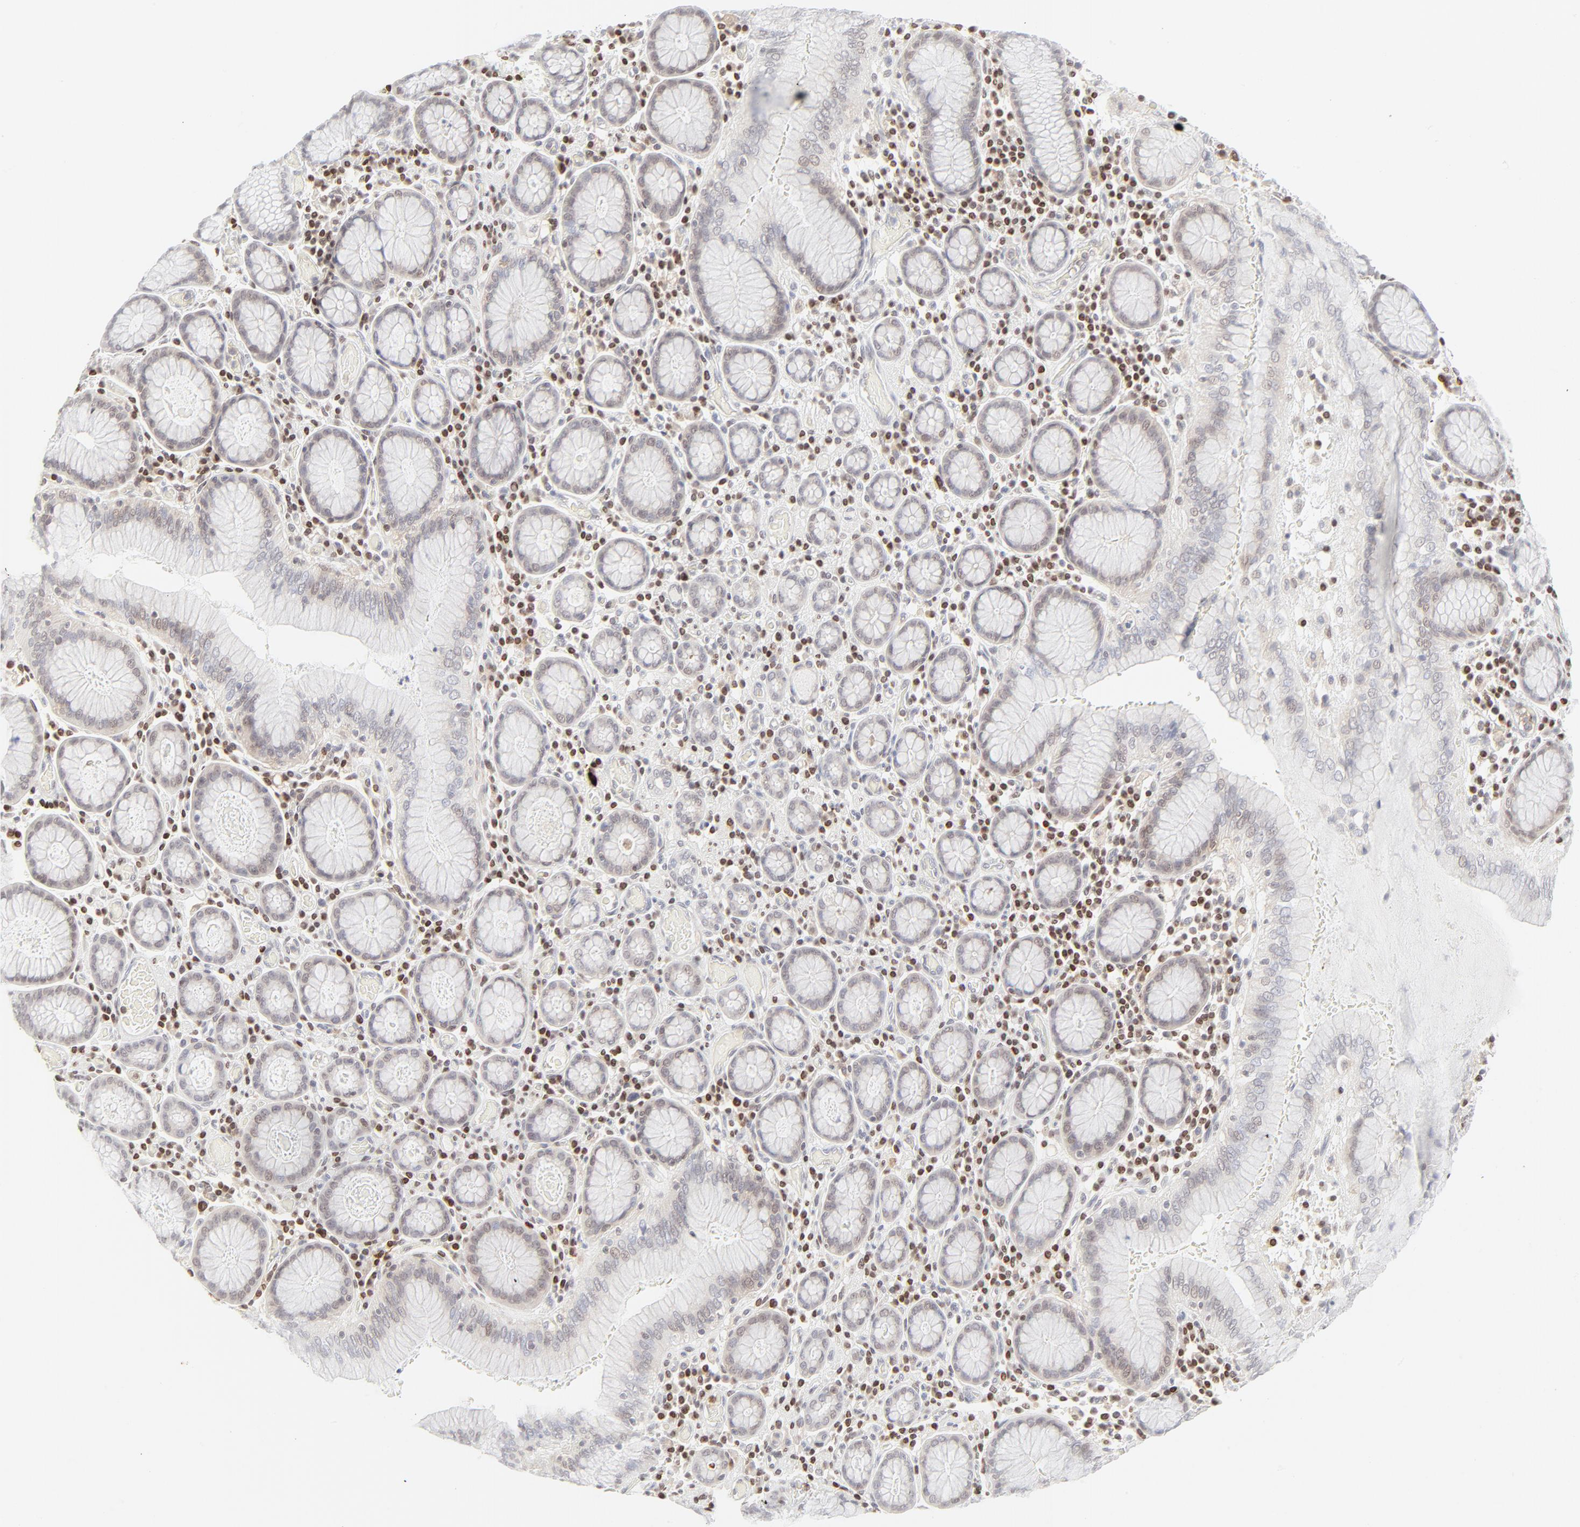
{"staining": {"intensity": "weak", "quantity": "<25%", "location": "cytoplasmic/membranous"}, "tissue": "stomach cancer", "cell_type": "Tumor cells", "image_type": "cancer", "snomed": [{"axis": "morphology", "description": "Adenocarcinoma, NOS"}, {"axis": "topography", "description": "Stomach, lower"}], "caption": "Photomicrograph shows no protein staining in tumor cells of adenocarcinoma (stomach) tissue.", "gene": "PRKCB", "patient": {"sex": "male", "age": 88}}